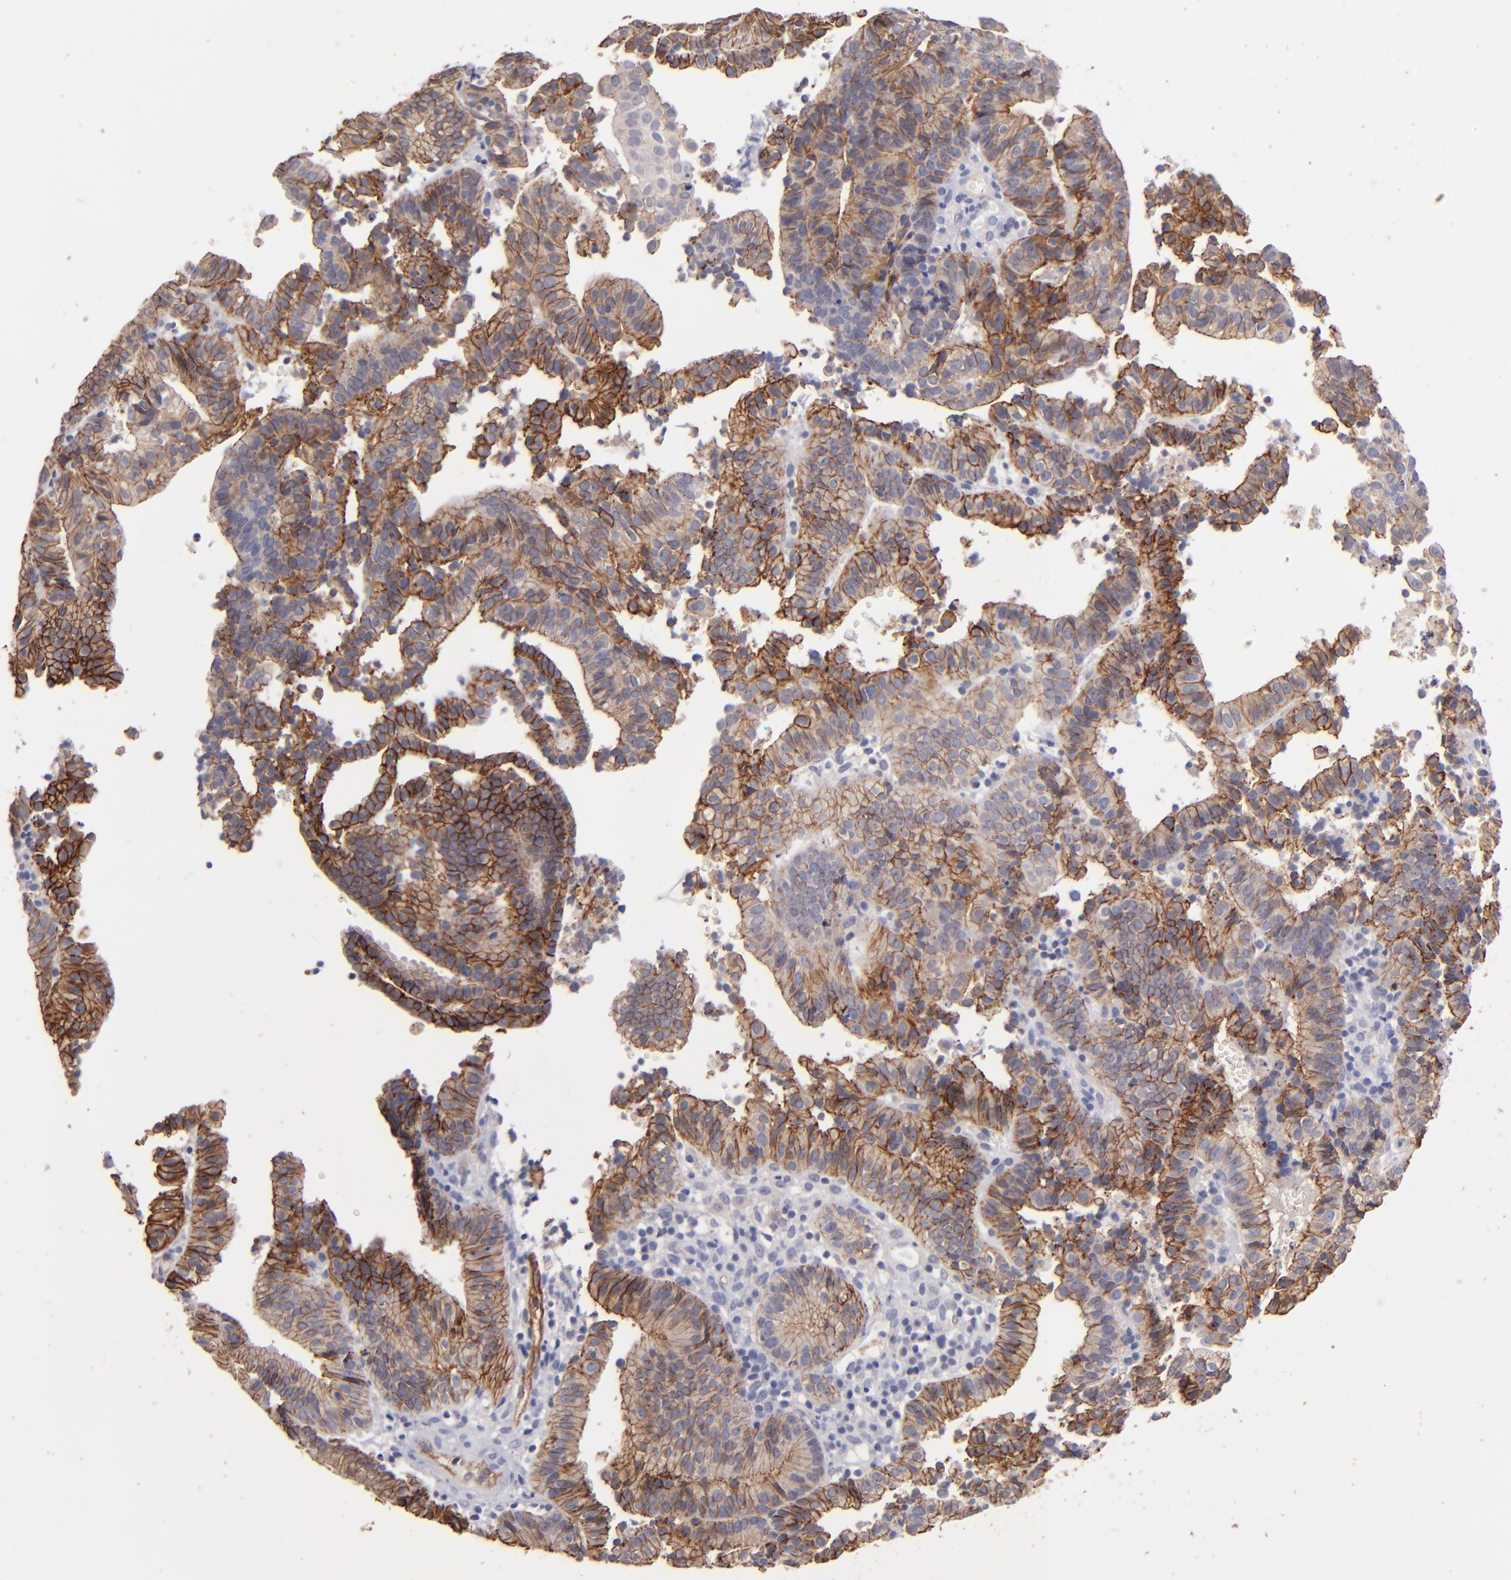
{"staining": {"intensity": "moderate", "quantity": ">75%", "location": "cytoplasmic/membranous"}, "tissue": "cervical cancer", "cell_type": "Tumor cells", "image_type": "cancer", "snomed": [{"axis": "morphology", "description": "Adenocarcinoma, NOS"}, {"axis": "topography", "description": "Cervix"}], "caption": "Adenocarcinoma (cervical) was stained to show a protein in brown. There is medium levels of moderate cytoplasmic/membranous expression in about >75% of tumor cells.", "gene": "CLDN5", "patient": {"sex": "female", "age": 60}}